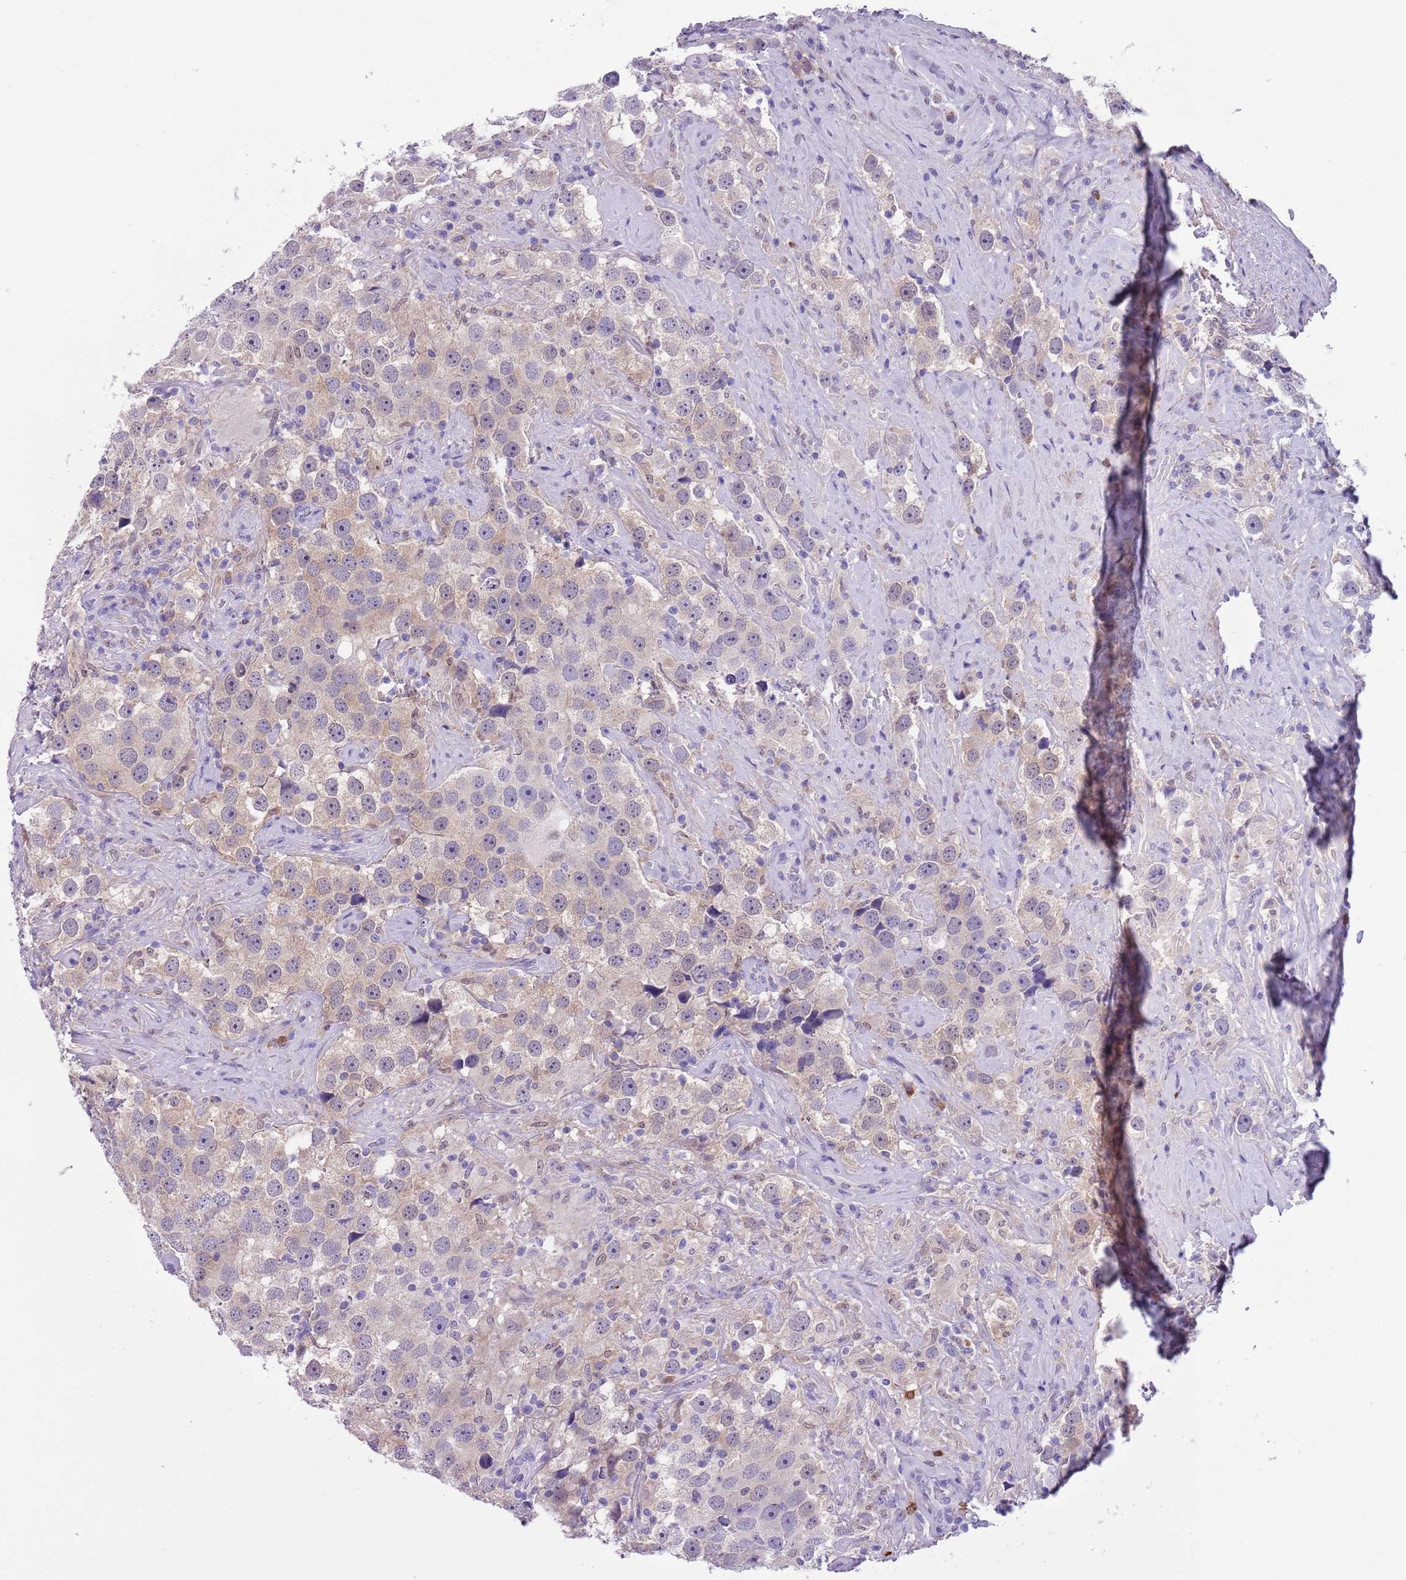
{"staining": {"intensity": "weak", "quantity": "25%-75%", "location": "cytoplasmic/membranous"}, "tissue": "testis cancer", "cell_type": "Tumor cells", "image_type": "cancer", "snomed": [{"axis": "morphology", "description": "Seminoma, NOS"}, {"axis": "topography", "description": "Testis"}], "caption": "Brown immunohistochemical staining in human seminoma (testis) exhibits weak cytoplasmic/membranous positivity in approximately 25%-75% of tumor cells.", "gene": "PFKFB2", "patient": {"sex": "male", "age": 49}}